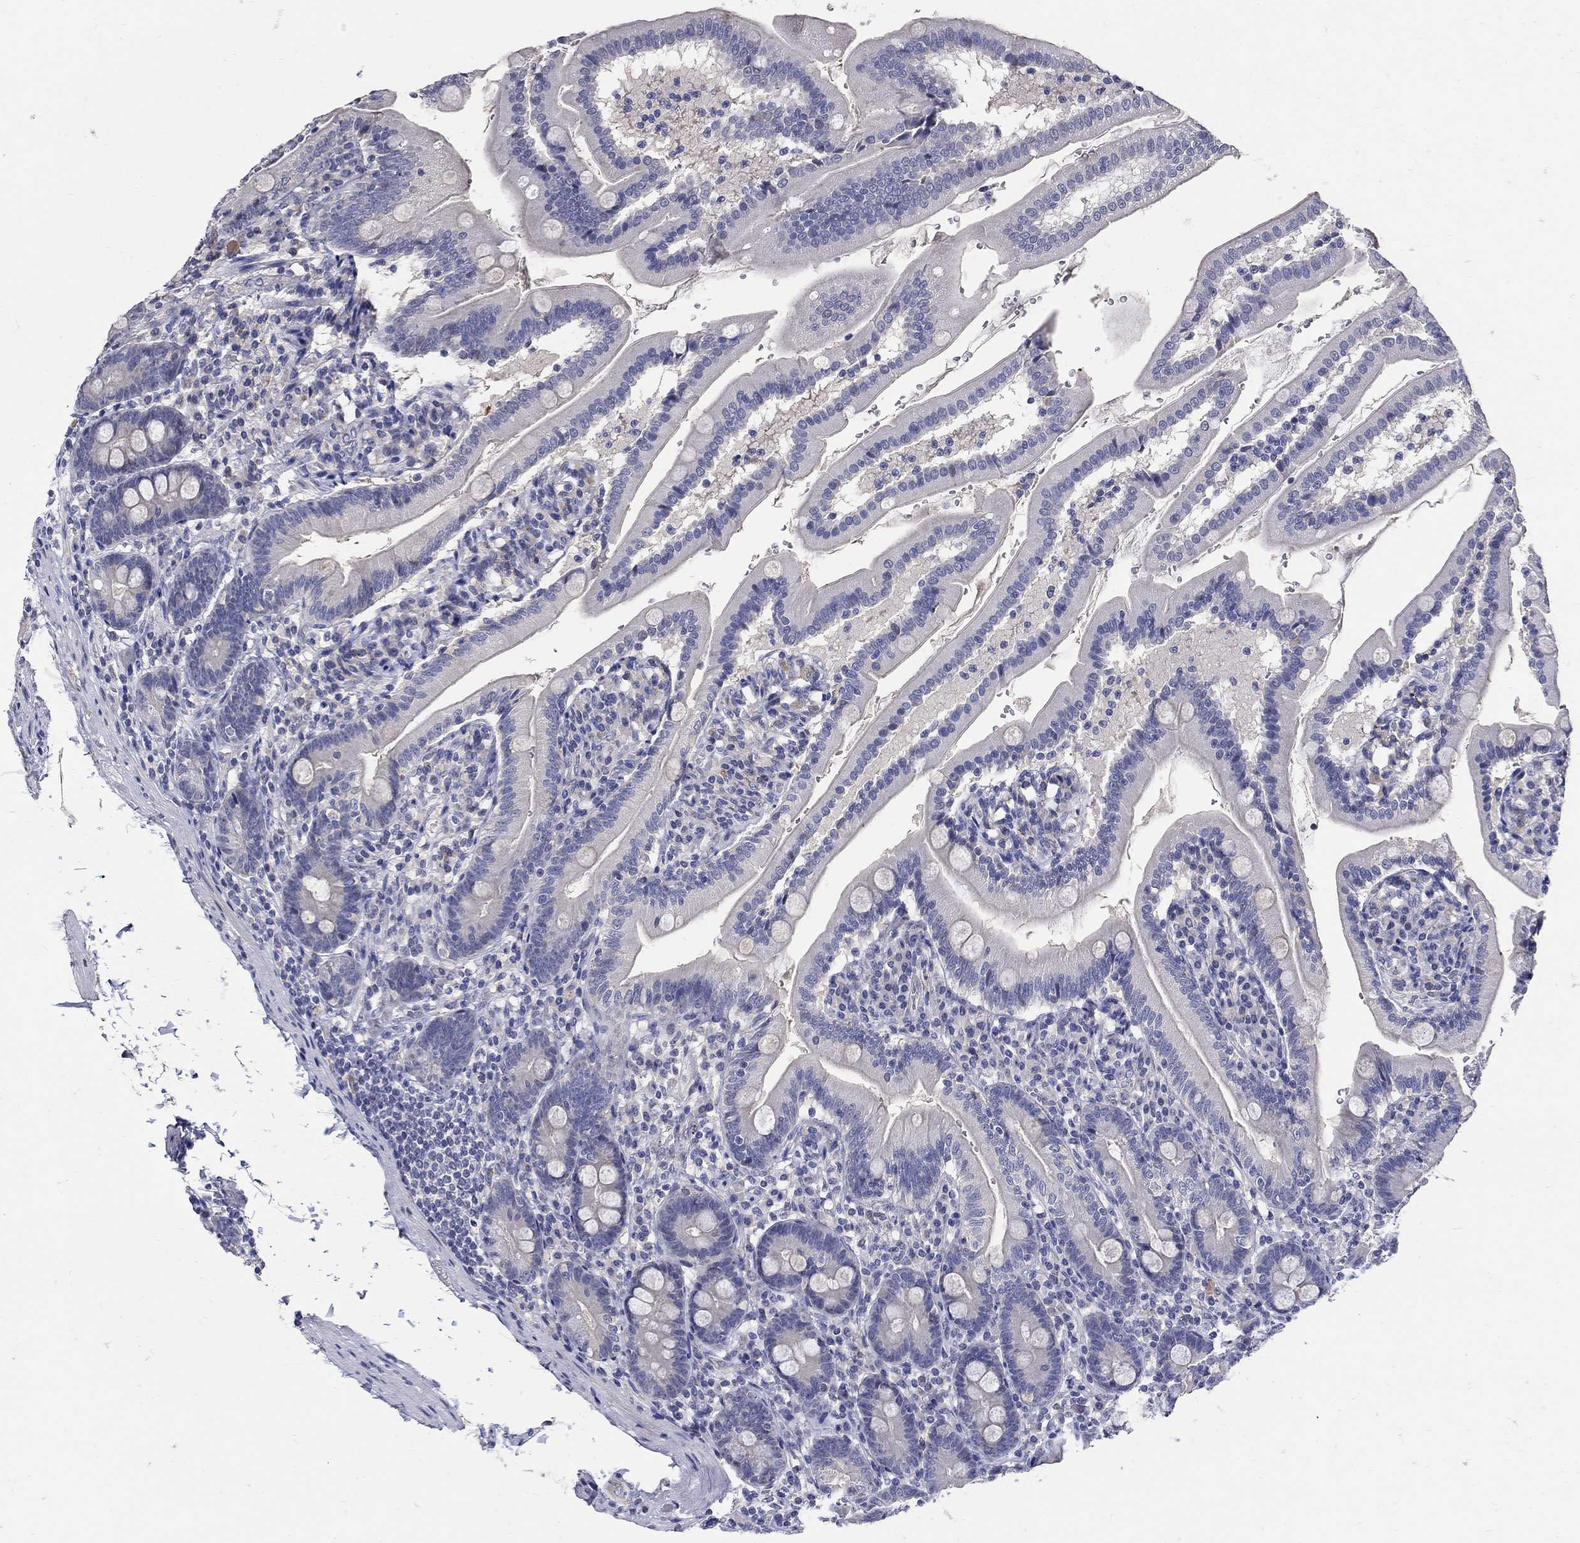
{"staining": {"intensity": "negative", "quantity": "none", "location": "none"}, "tissue": "duodenum", "cell_type": "Glandular cells", "image_type": "normal", "snomed": [{"axis": "morphology", "description": "Normal tissue, NOS"}, {"axis": "topography", "description": "Duodenum"}], "caption": "This is a histopathology image of immunohistochemistry staining of normal duodenum, which shows no staining in glandular cells.", "gene": "CETN1", "patient": {"sex": "female", "age": 67}}